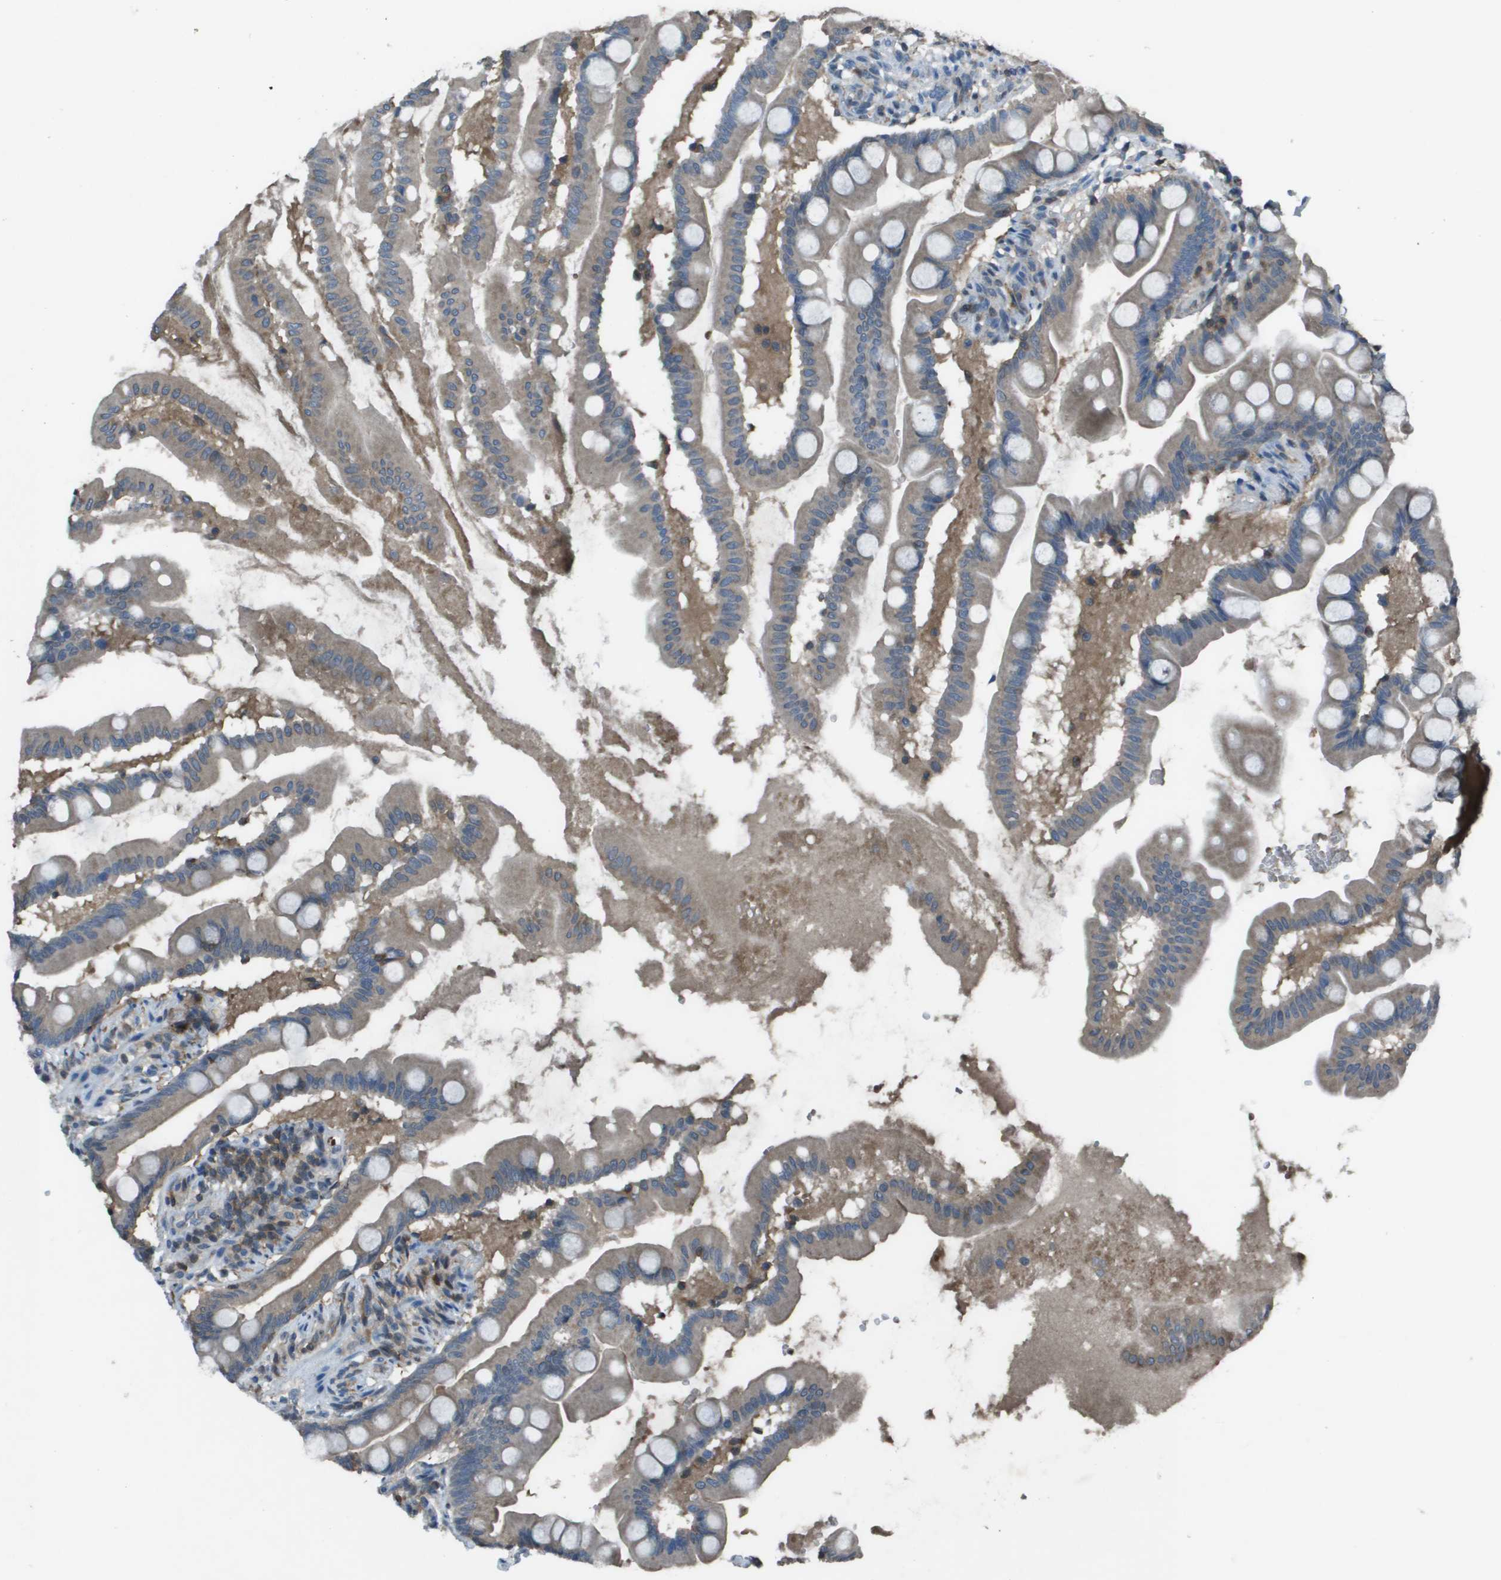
{"staining": {"intensity": "weak", "quantity": "25%-75%", "location": "cytoplasmic/membranous"}, "tissue": "small intestine", "cell_type": "Glandular cells", "image_type": "normal", "snomed": [{"axis": "morphology", "description": "Normal tissue, NOS"}, {"axis": "topography", "description": "Small intestine"}], "caption": "Immunohistochemistry (IHC) histopathology image of unremarkable small intestine: human small intestine stained using IHC shows low levels of weak protein expression localized specifically in the cytoplasmic/membranous of glandular cells, appearing as a cytoplasmic/membranous brown color.", "gene": "CAMK4", "patient": {"sex": "female", "age": 56}}